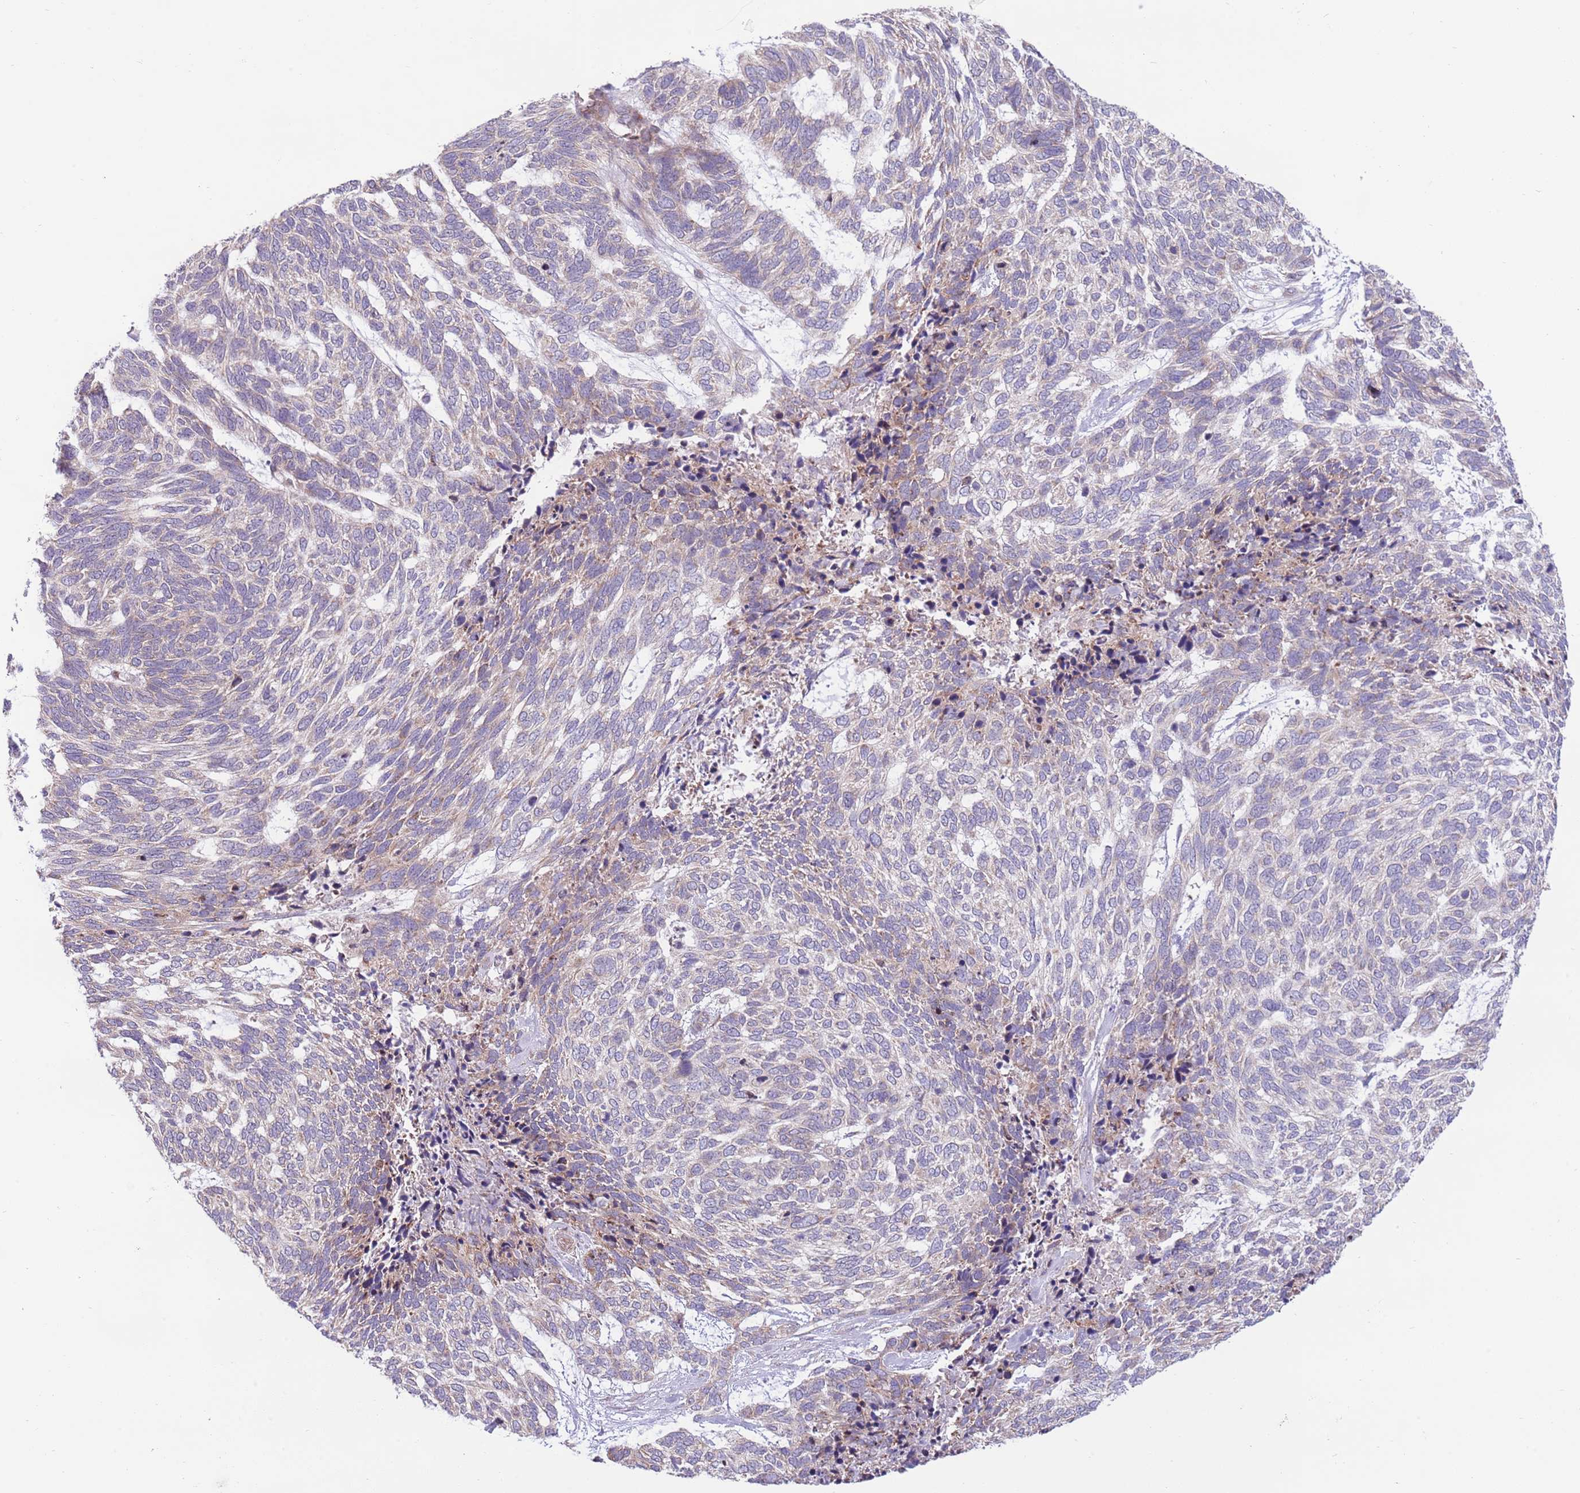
{"staining": {"intensity": "negative", "quantity": "none", "location": "none"}, "tissue": "skin cancer", "cell_type": "Tumor cells", "image_type": "cancer", "snomed": [{"axis": "morphology", "description": "Basal cell carcinoma"}, {"axis": "topography", "description": "Skin"}], "caption": "DAB (3,3'-diaminobenzidine) immunohistochemical staining of human skin cancer shows no significant positivity in tumor cells.", "gene": "DAND5", "patient": {"sex": "female", "age": 65}}